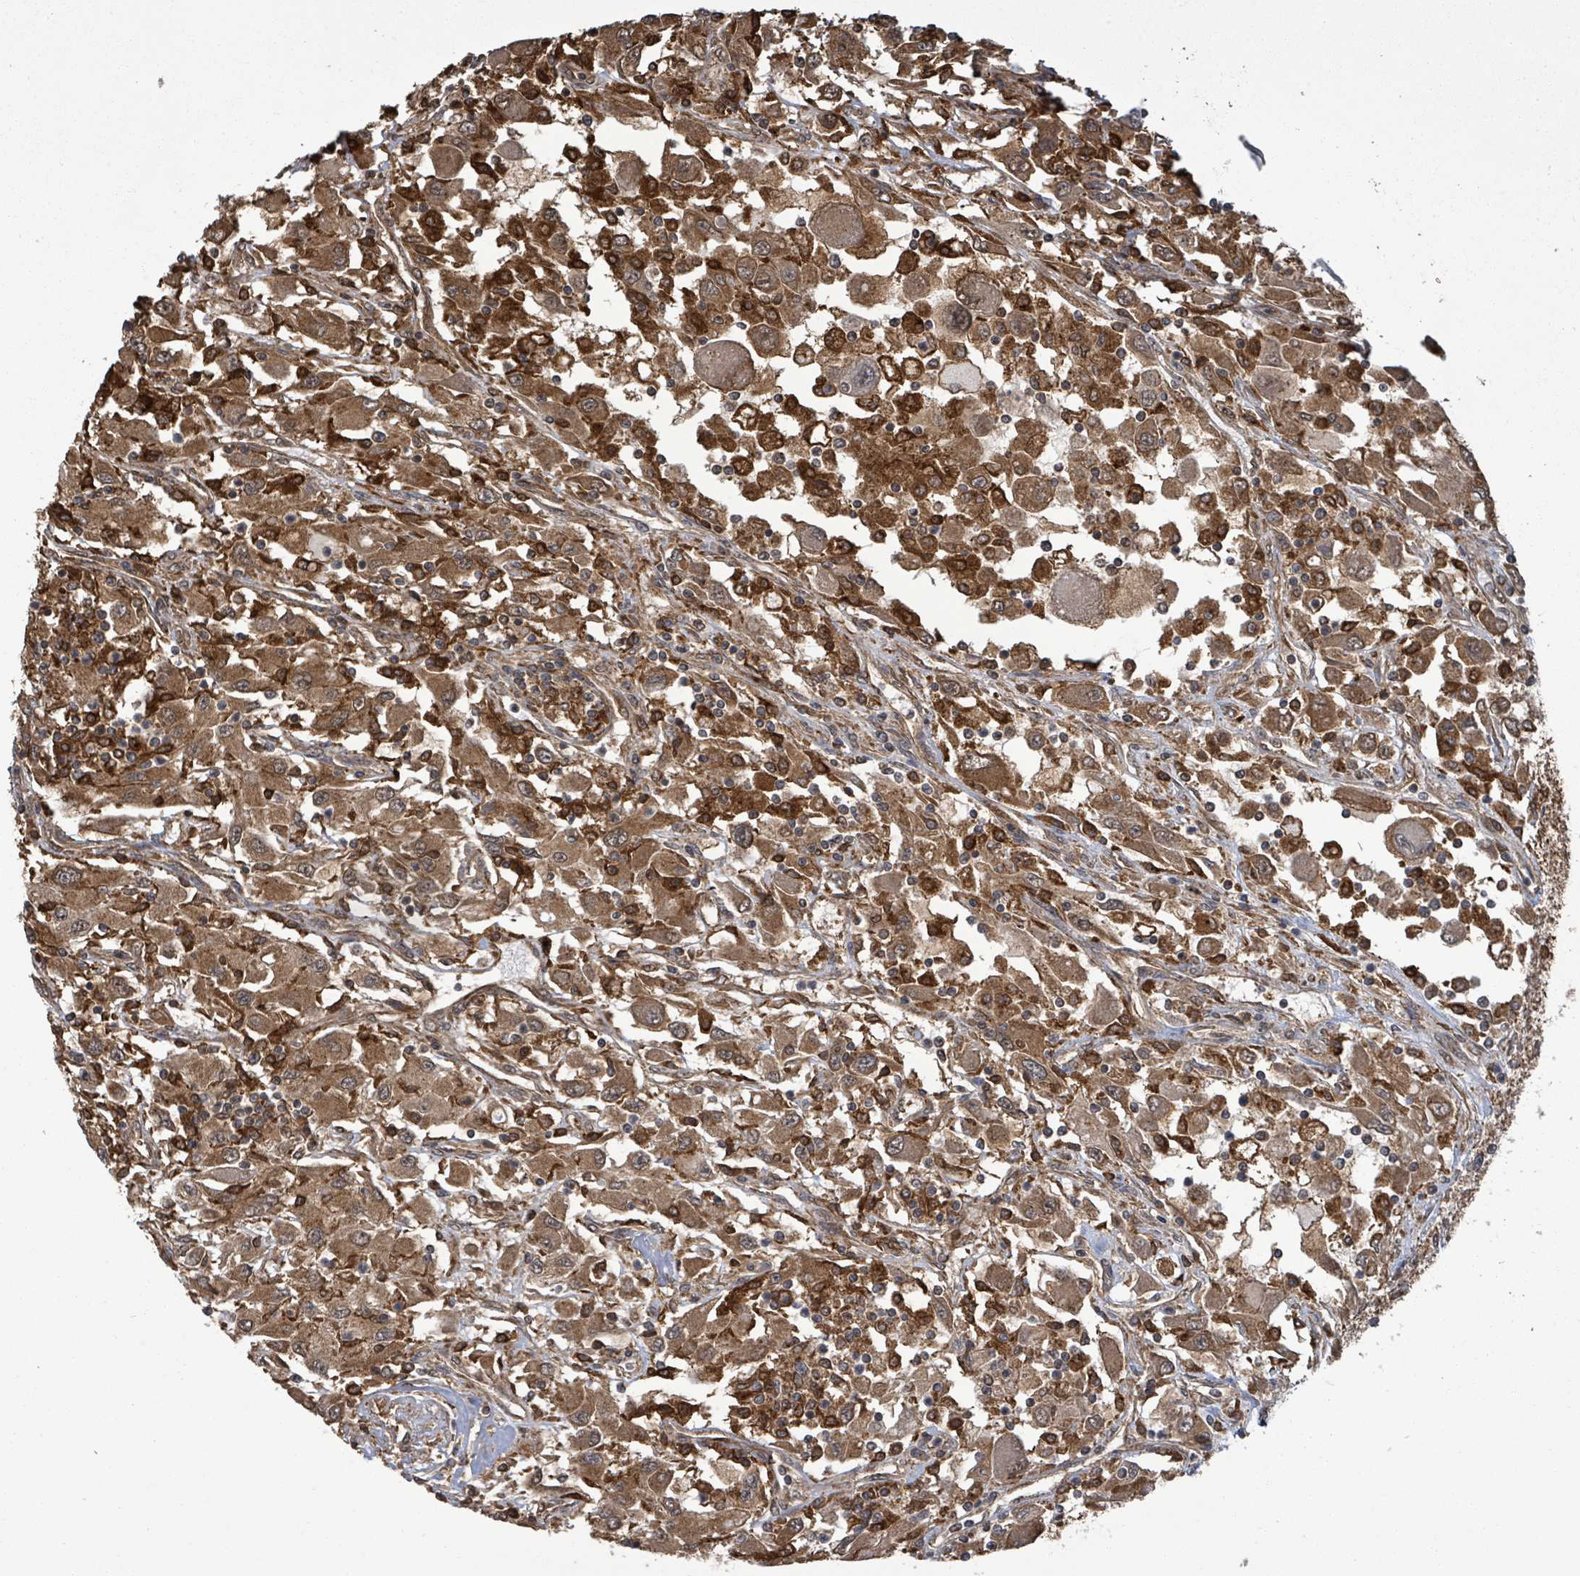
{"staining": {"intensity": "moderate", "quantity": ">75%", "location": "cytoplasmic/membranous"}, "tissue": "renal cancer", "cell_type": "Tumor cells", "image_type": "cancer", "snomed": [{"axis": "morphology", "description": "Adenocarcinoma, NOS"}, {"axis": "topography", "description": "Kidney"}], "caption": "High-magnification brightfield microscopy of adenocarcinoma (renal) stained with DAB (brown) and counterstained with hematoxylin (blue). tumor cells exhibit moderate cytoplasmic/membranous expression is seen in approximately>75% of cells.", "gene": "KLC1", "patient": {"sex": "female", "age": 67}}